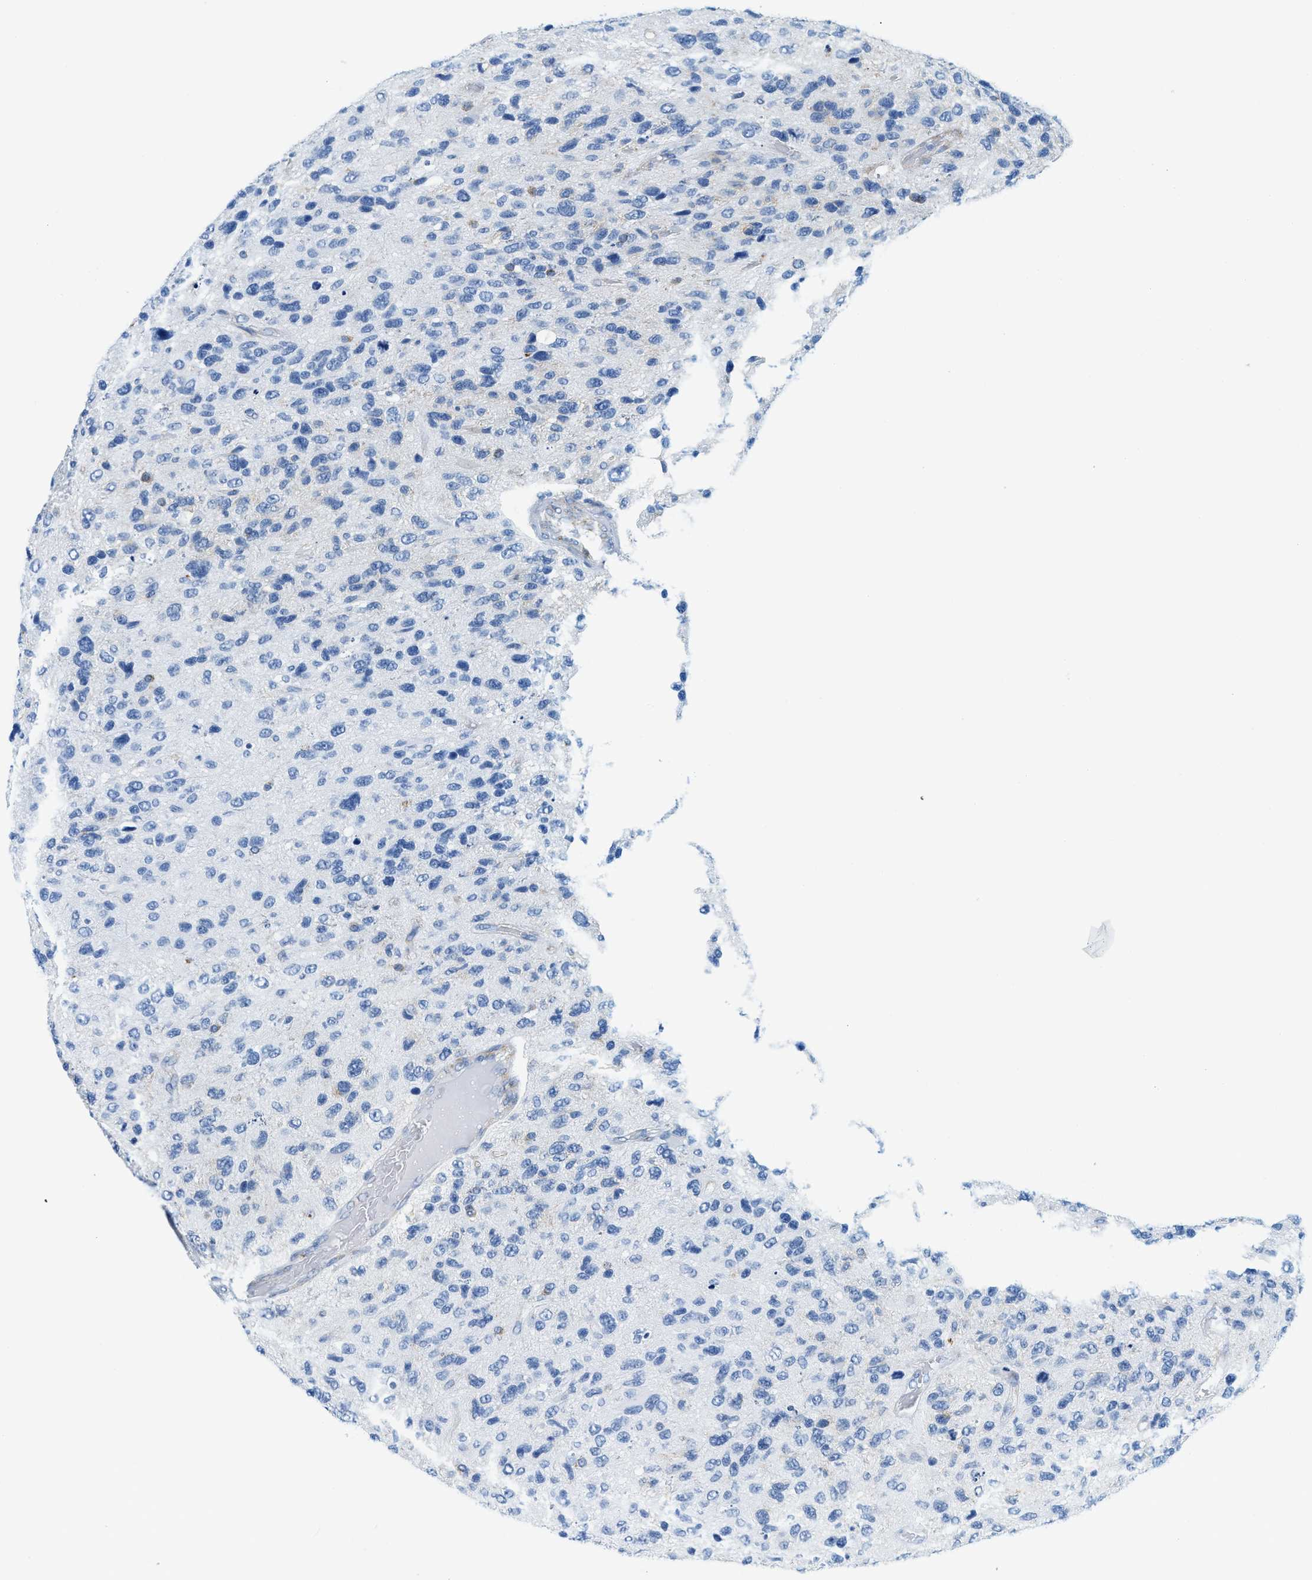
{"staining": {"intensity": "negative", "quantity": "none", "location": "none"}, "tissue": "glioma", "cell_type": "Tumor cells", "image_type": "cancer", "snomed": [{"axis": "morphology", "description": "Glioma, malignant, High grade"}, {"axis": "topography", "description": "Brain"}], "caption": "The histopathology image reveals no staining of tumor cells in high-grade glioma (malignant).", "gene": "TPSAB1", "patient": {"sex": "female", "age": 58}}